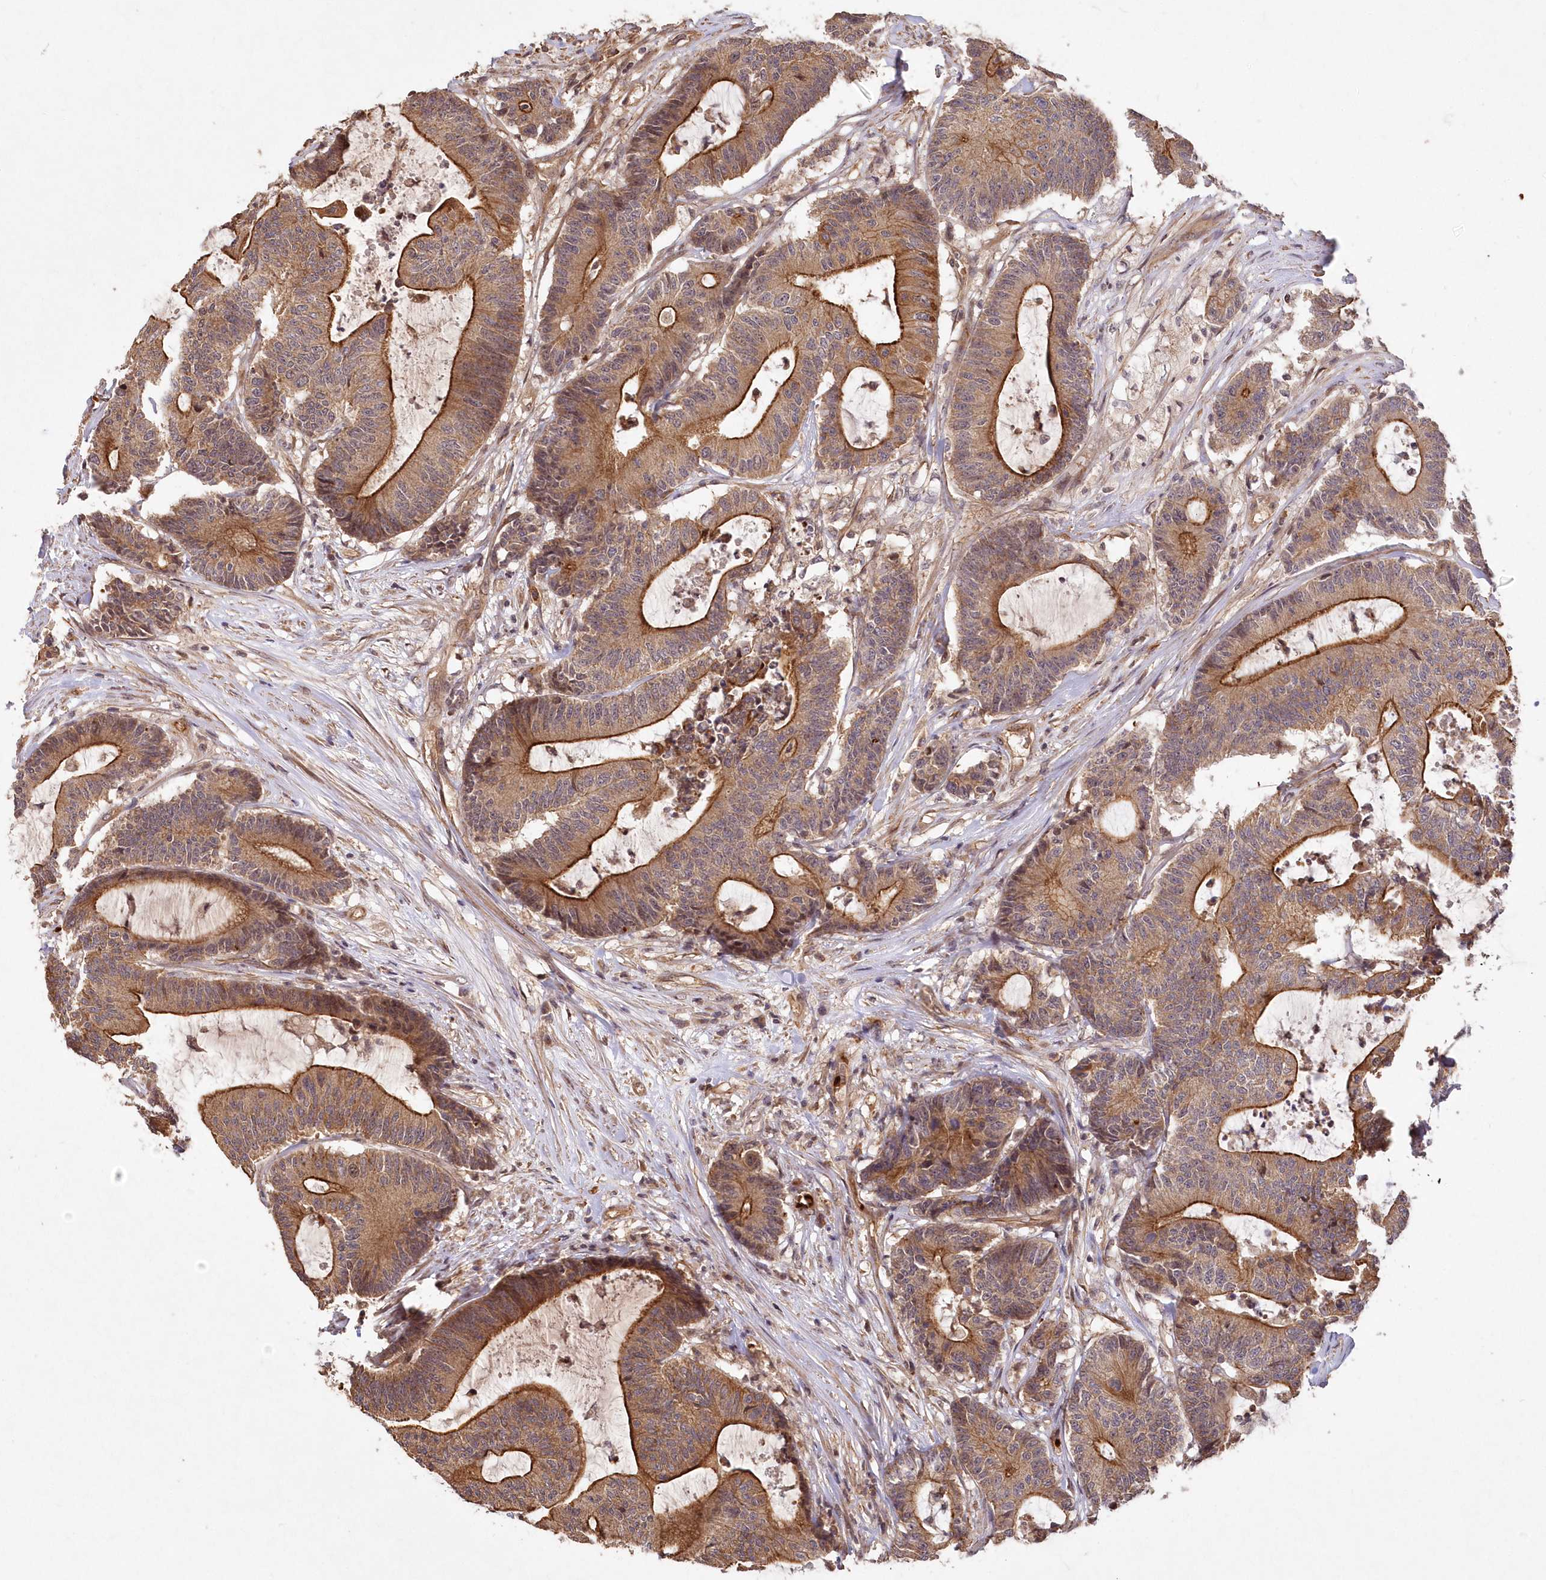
{"staining": {"intensity": "strong", "quantity": "25%-75%", "location": "cytoplasmic/membranous"}, "tissue": "colorectal cancer", "cell_type": "Tumor cells", "image_type": "cancer", "snomed": [{"axis": "morphology", "description": "Adenocarcinoma, NOS"}, {"axis": "topography", "description": "Colon"}], "caption": "Adenocarcinoma (colorectal) stained with DAB (3,3'-diaminobenzidine) IHC demonstrates high levels of strong cytoplasmic/membranous expression in approximately 25%-75% of tumor cells.", "gene": "HYCC2", "patient": {"sex": "female", "age": 84}}